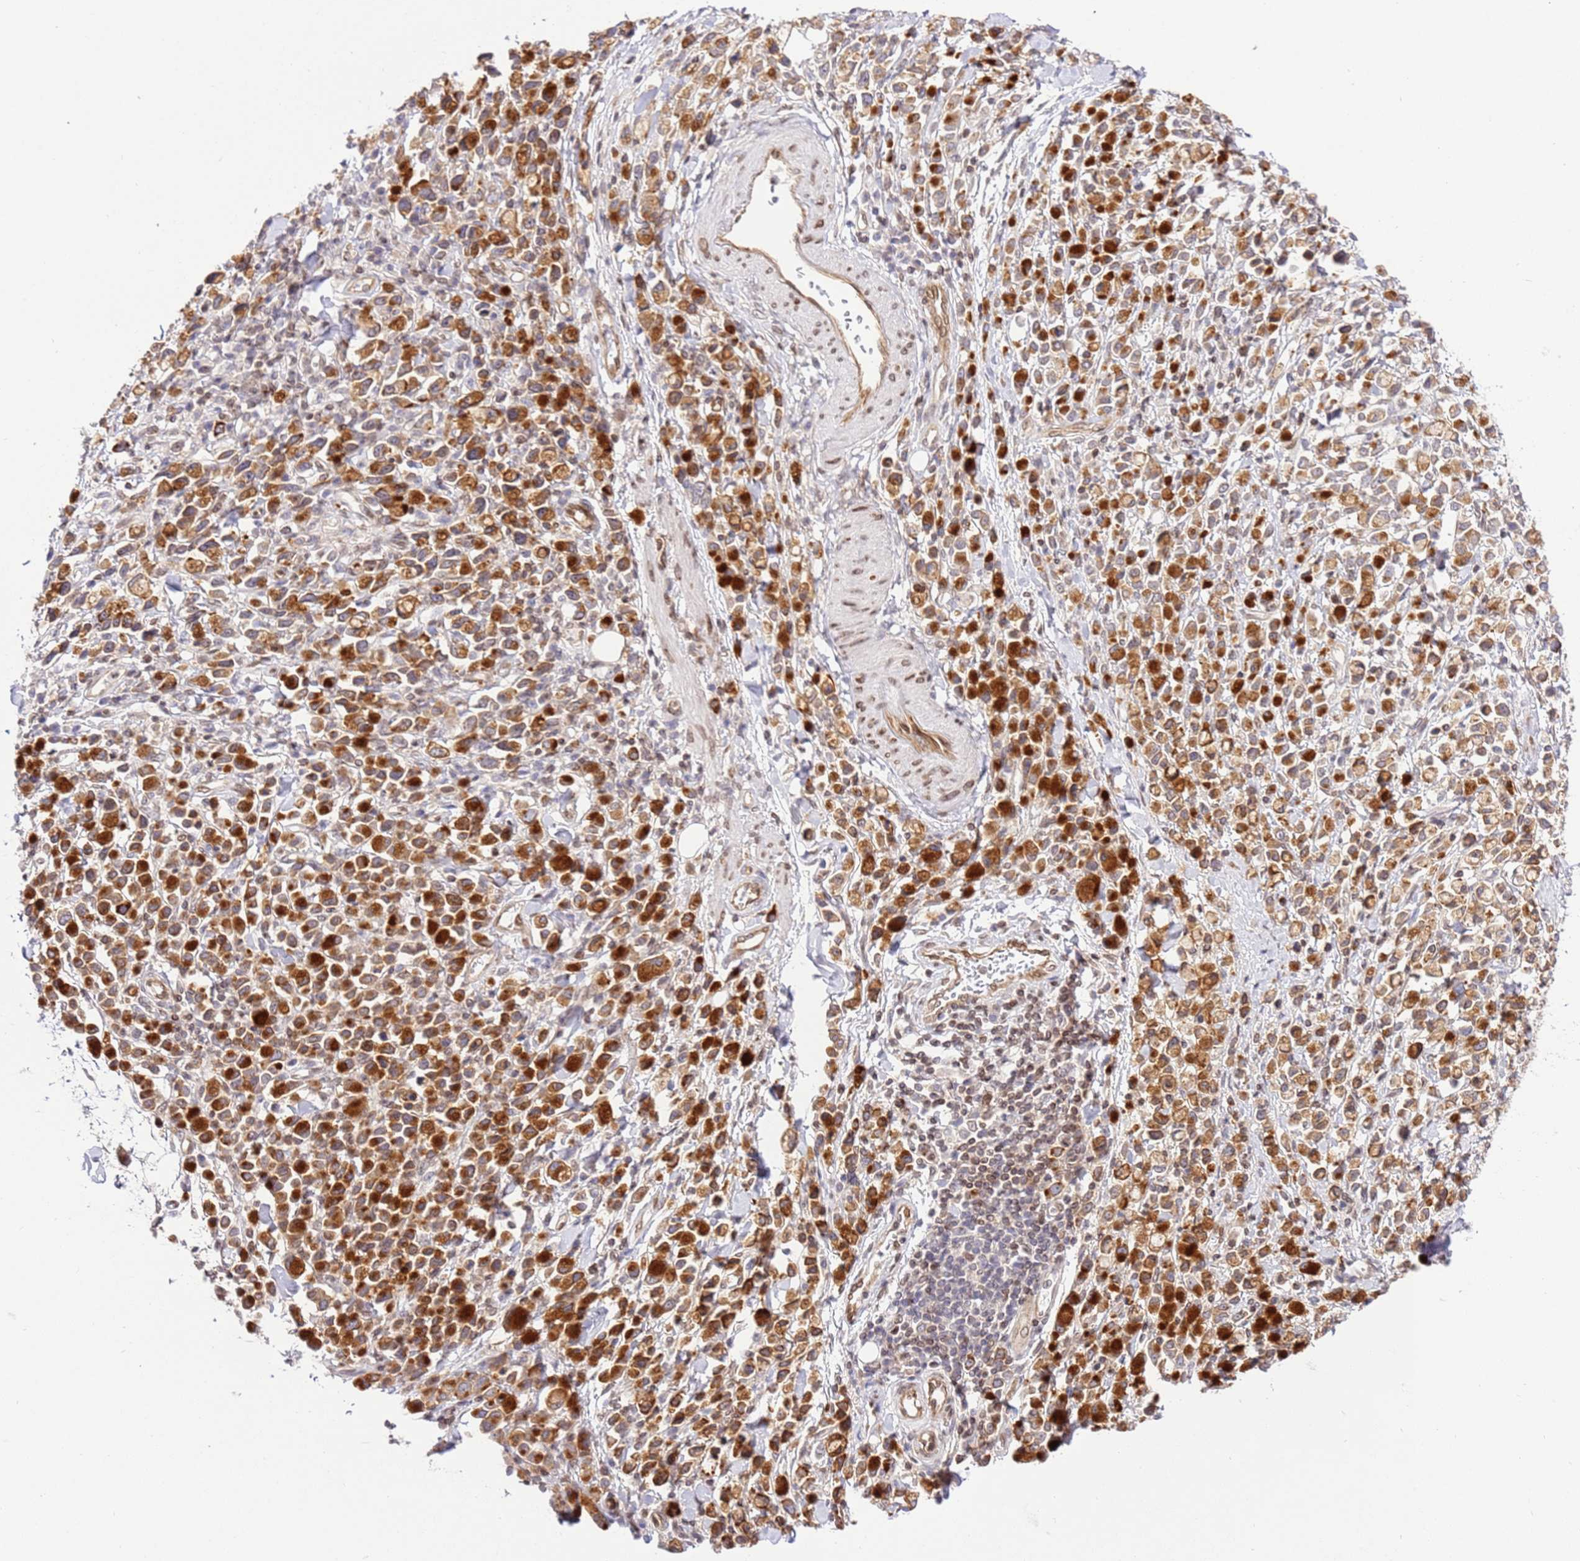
{"staining": {"intensity": "strong", "quantity": ">75%", "location": "cytoplasmic/membranous"}, "tissue": "stomach cancer", "cell_type": "Tumor cells", "image_type": "cancer", "snomed": [{"axis": "morphology", "description": "Adenocarcinoma, NOS"}, {"axis": "topography", "description": "Stomach"}], "caption": "DAB immunohistochemical staining of stomach cancer exhibits strong cytoplasmic/membranous protein positivity in approximately >75% of tumor cells. The staining was performed using DAB (3,3'-diaminobenzidine), with brown indicating positive protein expression. Nuclei are stained blue with hematoxylin.", "gene": "TRIM37", "patient": {"sex": "female", "age": 81}}